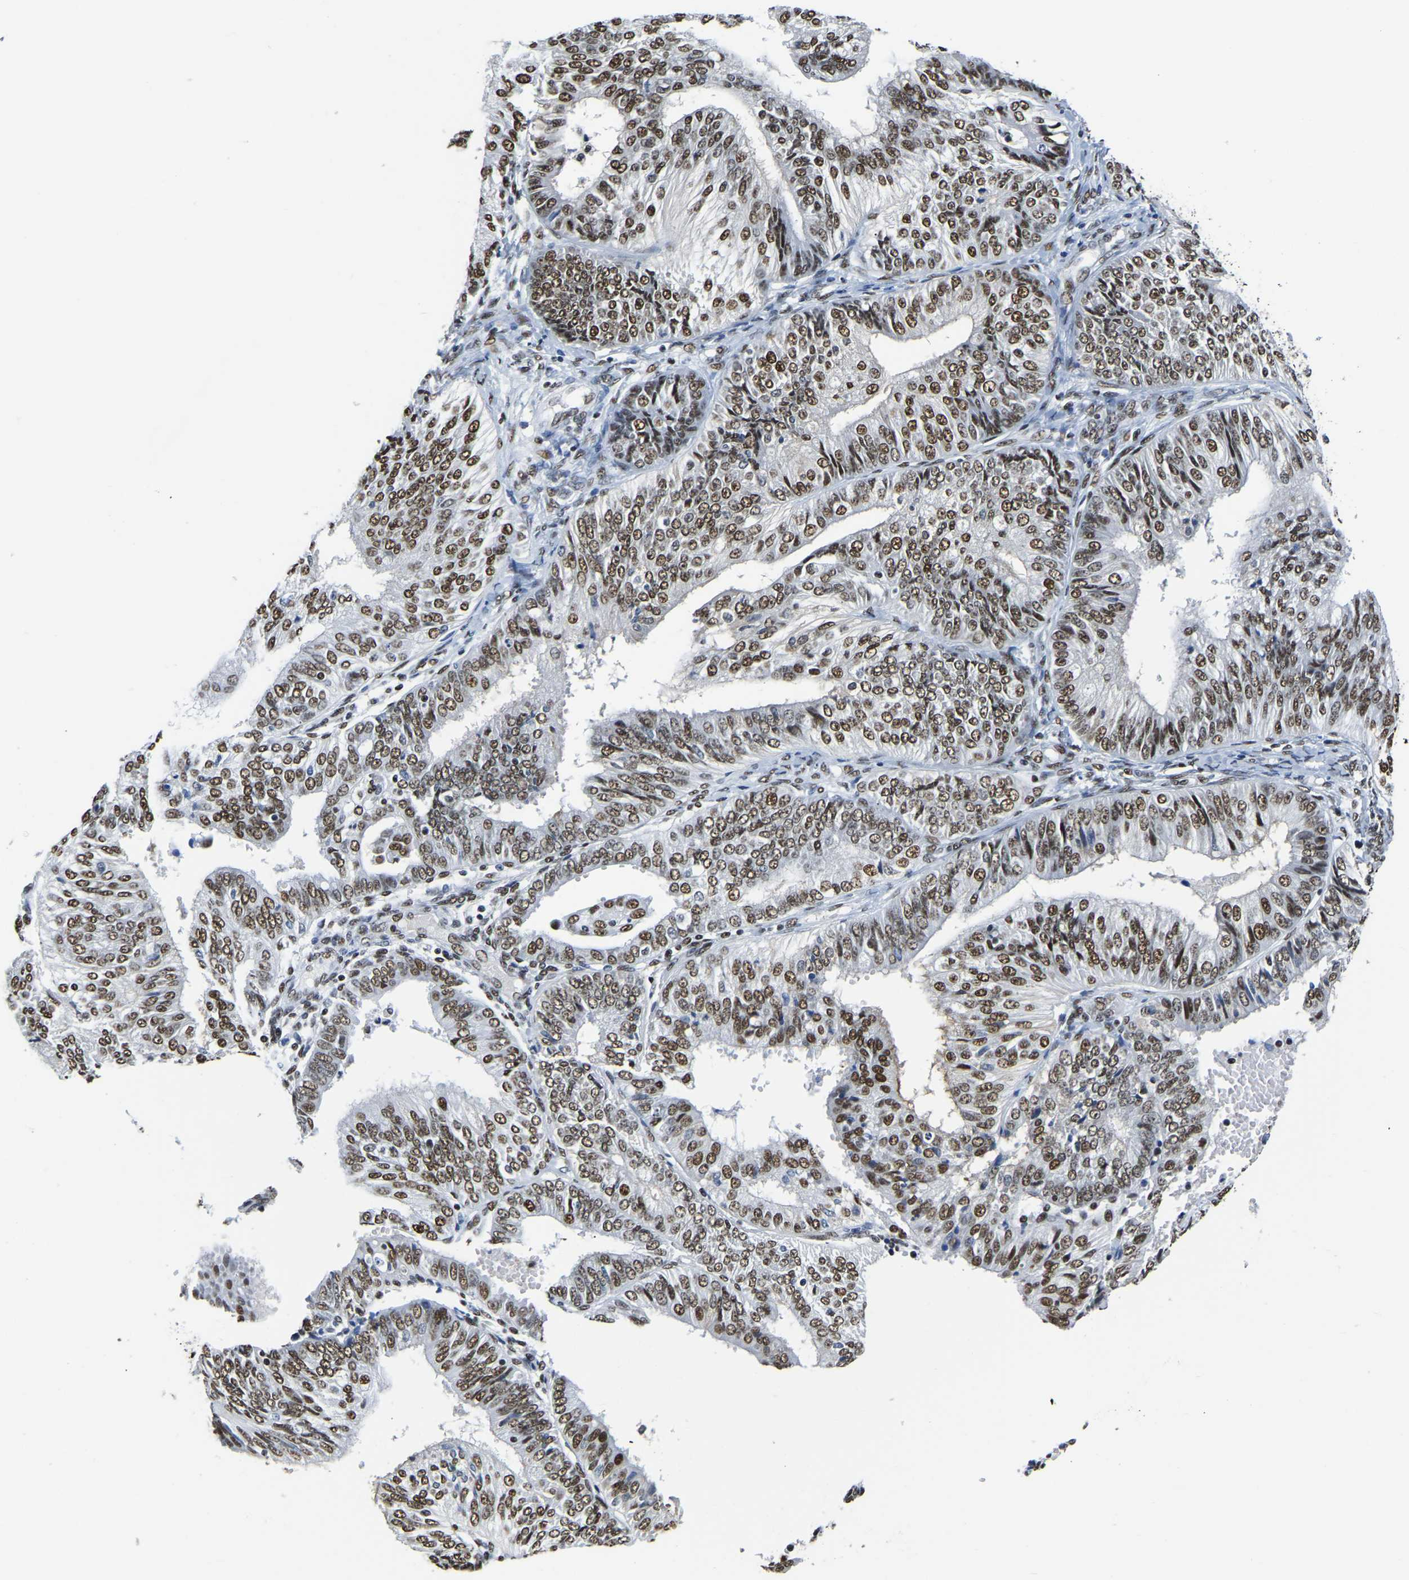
{"staining": {"intensity": "strong", "quantity": ">75%", "location": "nuclear"}, "tissue": "endometrial cancer", "cell_type": "Tumor cells", "image_type": "cancer", "snomed": [{"axis": "morphology", "description": "Adenocarcinoma, NOS"}, {"axis": "topography", "description": "Endometrium"}], "caption": "This micrograph demonstrates IHC staining of endometrial adenocarcinoma, with high strong nuclear expression in approximately >75% of tumor cells.", "gene": "UBA1", "patient": {"sex": "female", "age": 58}}